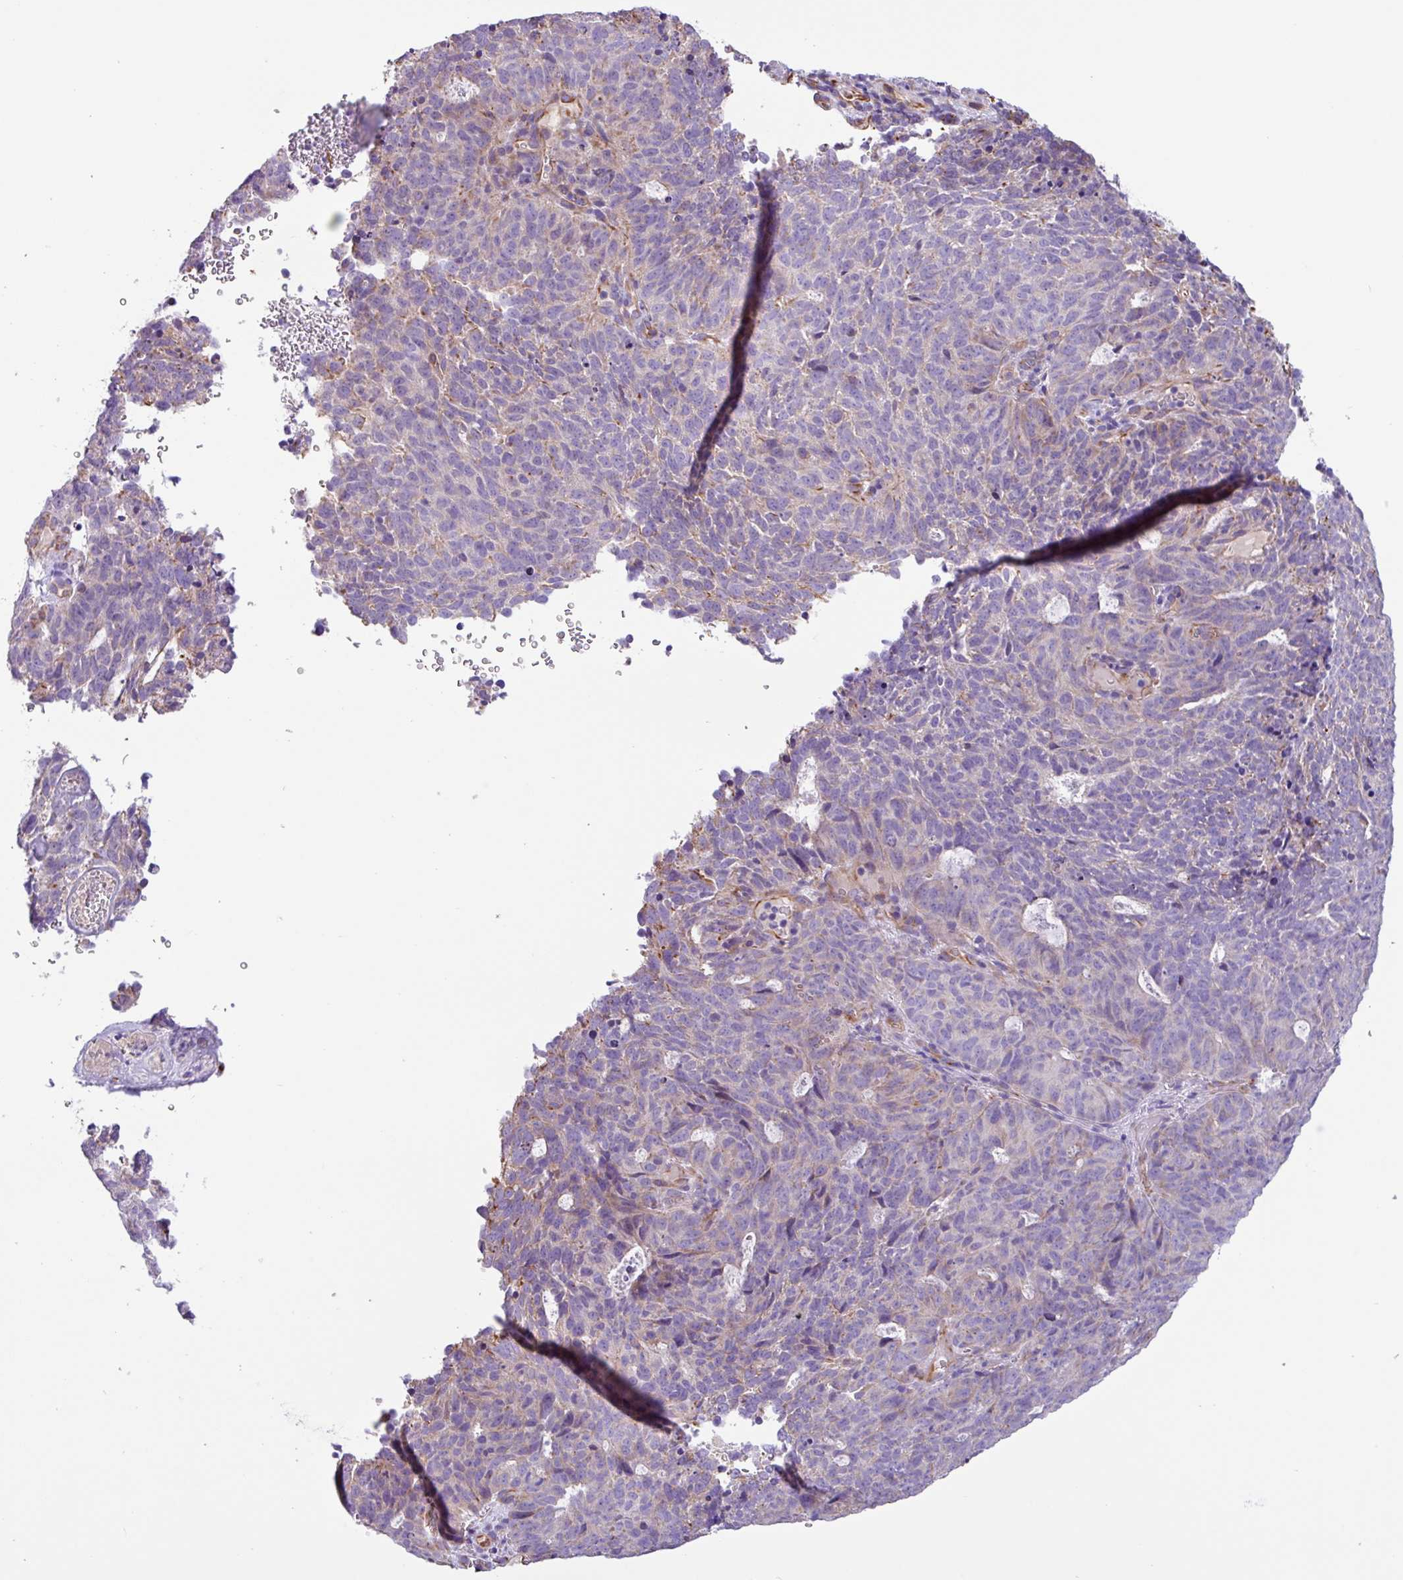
{"staining": {"intensity": "negative", "quantity": "none", "location": "none"}, "tissue": "cervical cancer", "cell_type": "Tumor cells", "image_type": "cancer", "snomed": [{"axis": "morphology", "description": "Adenocarcinoma, NOS"}, {"axis": "topography", "description": "Cervix"}], "caption": "High magnification brightfield microscopy of cervical cancer stained with DAB (3,3'-diaminobenzidine) (brown) and counterstained with hematoxylin (blue): tumor cells show no significant expression.", "gene": "MRM2", "patient": {"sex": "female", "age": 38}}